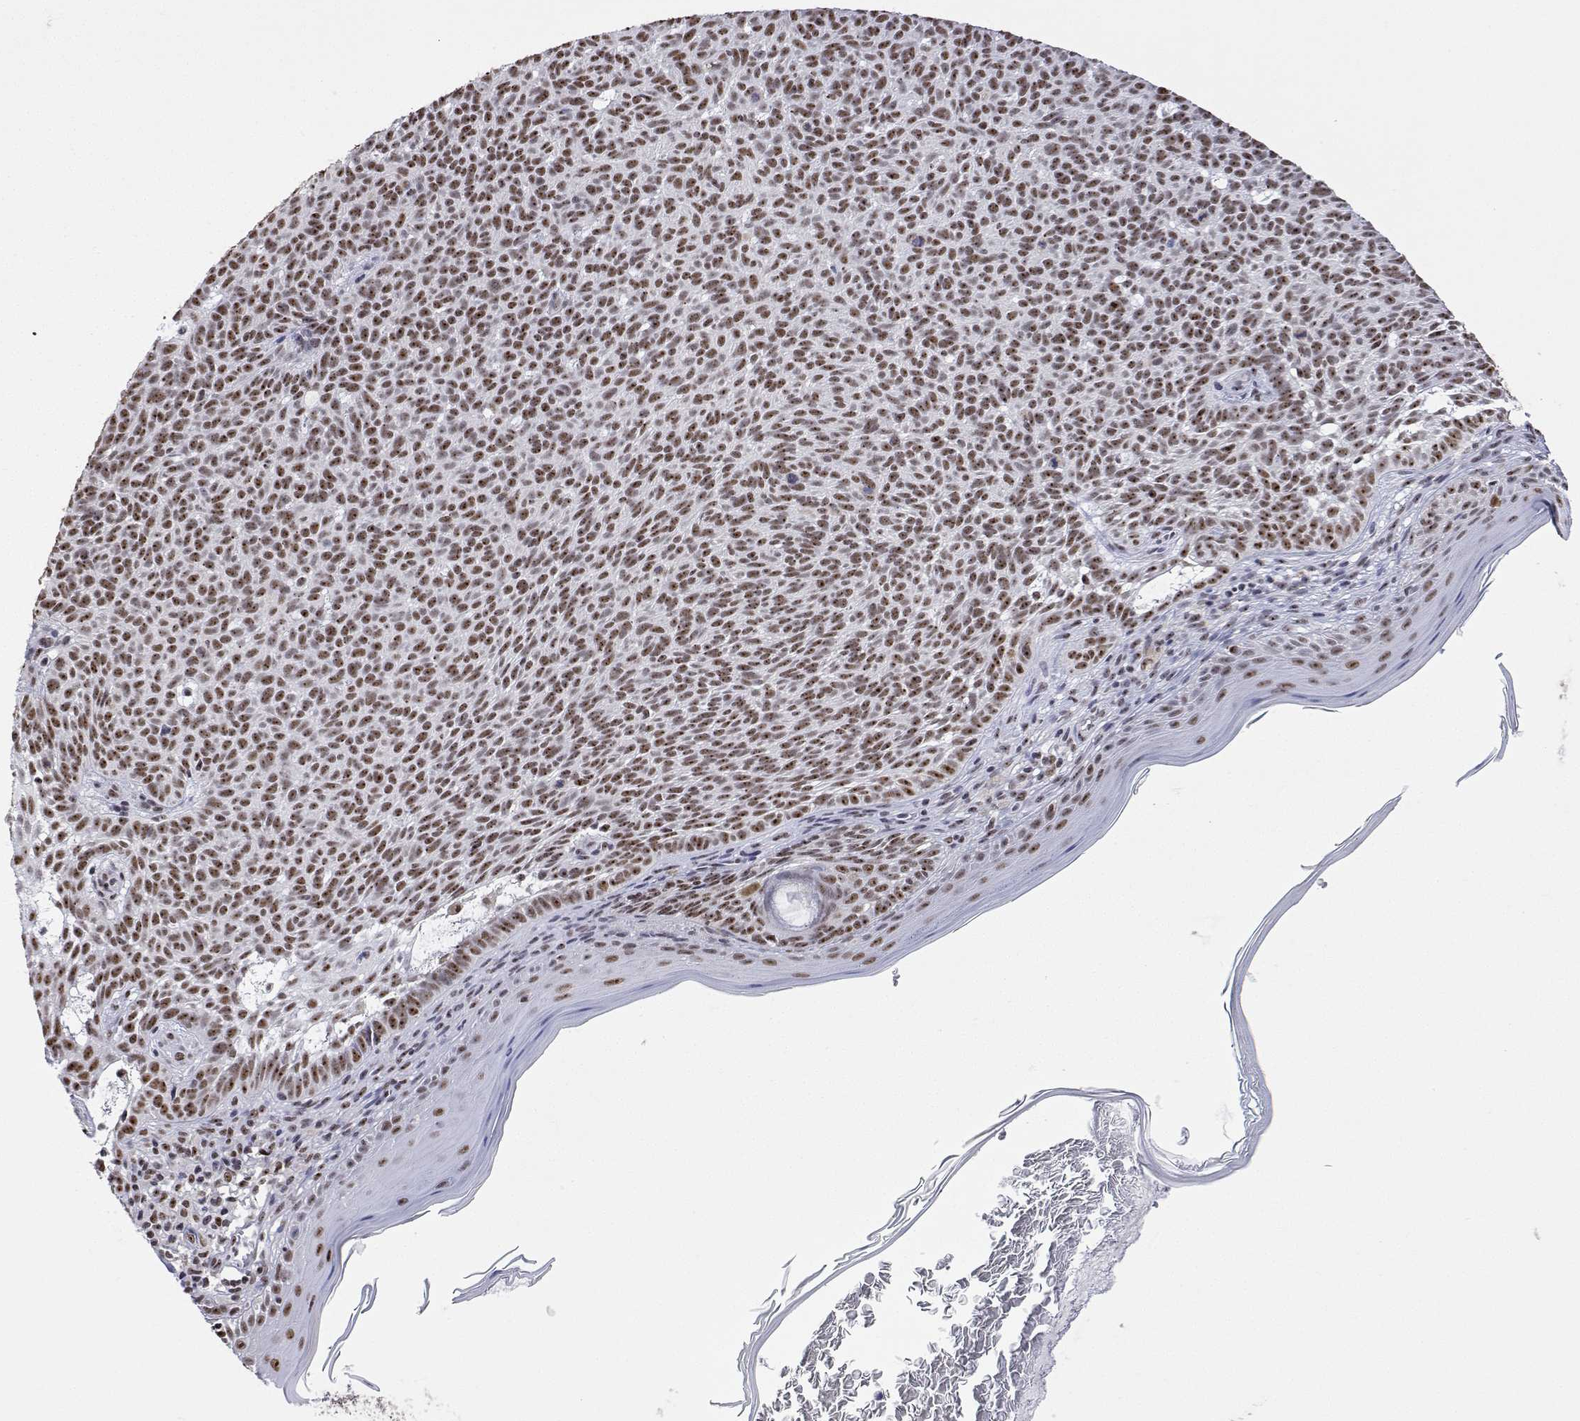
{"staining": {"intensity": "moderate", "quantity": ">75%", "location": "nuclear"}, "tissue": "skin cancer", "cell_type": "Tumor cells", "image_type": "cancer", "snomed": [{"axis": "morphology", "description": "Basal cell carcinoma"}, {"axis": "topography", "description": "Skin"}], "caption": "There is medium levels of moderate nuclear staining in tumor cells of skin basal cell carcinoma, as demonstrated by immunohistochemical staining (brown color).", "gene": "ADAR", "patient": {"sex": "male", "age": 78}}